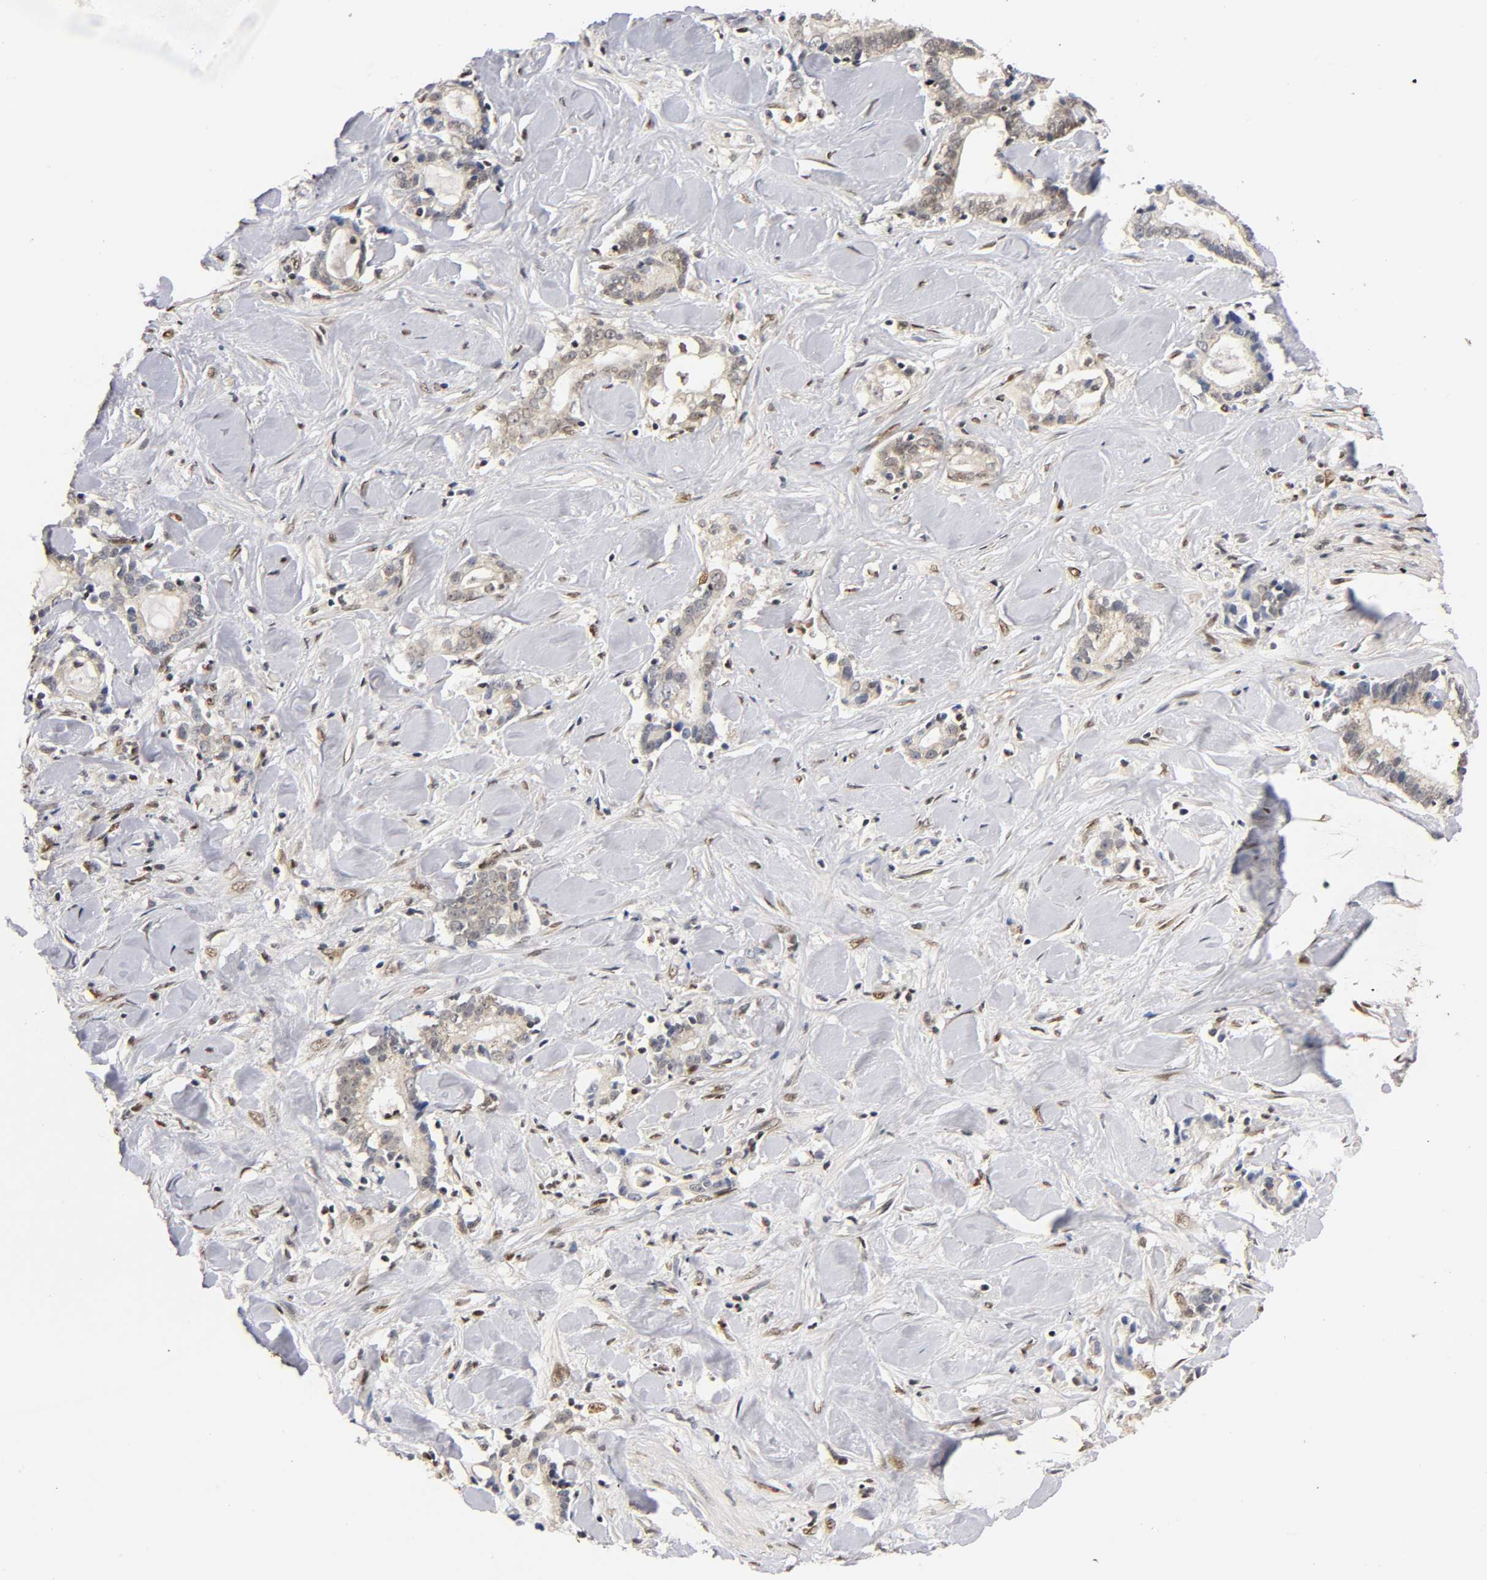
{"staining": {"intensity": "weak", "quantity": "25%-75%", "location": "cytoplasmic/membranous"}, "tissue": "liver cancer", "cell_type": "Tumor cells", "image_type": "cancer", "snomed": [{"axis": "morphology", "description": "Cholangiocarcinoma"}, {"axis": "topography", "description": "Liver"}], "caption": "Immunohistochemical staining of cholangiocarcinoma (liver) reveals low levels of weak cytoplasmic/membranous protein staining in approximately 25%-75% of tumor cells.", "gene": "RUNX1", "patient": {"sex": "male", "age": 57}}